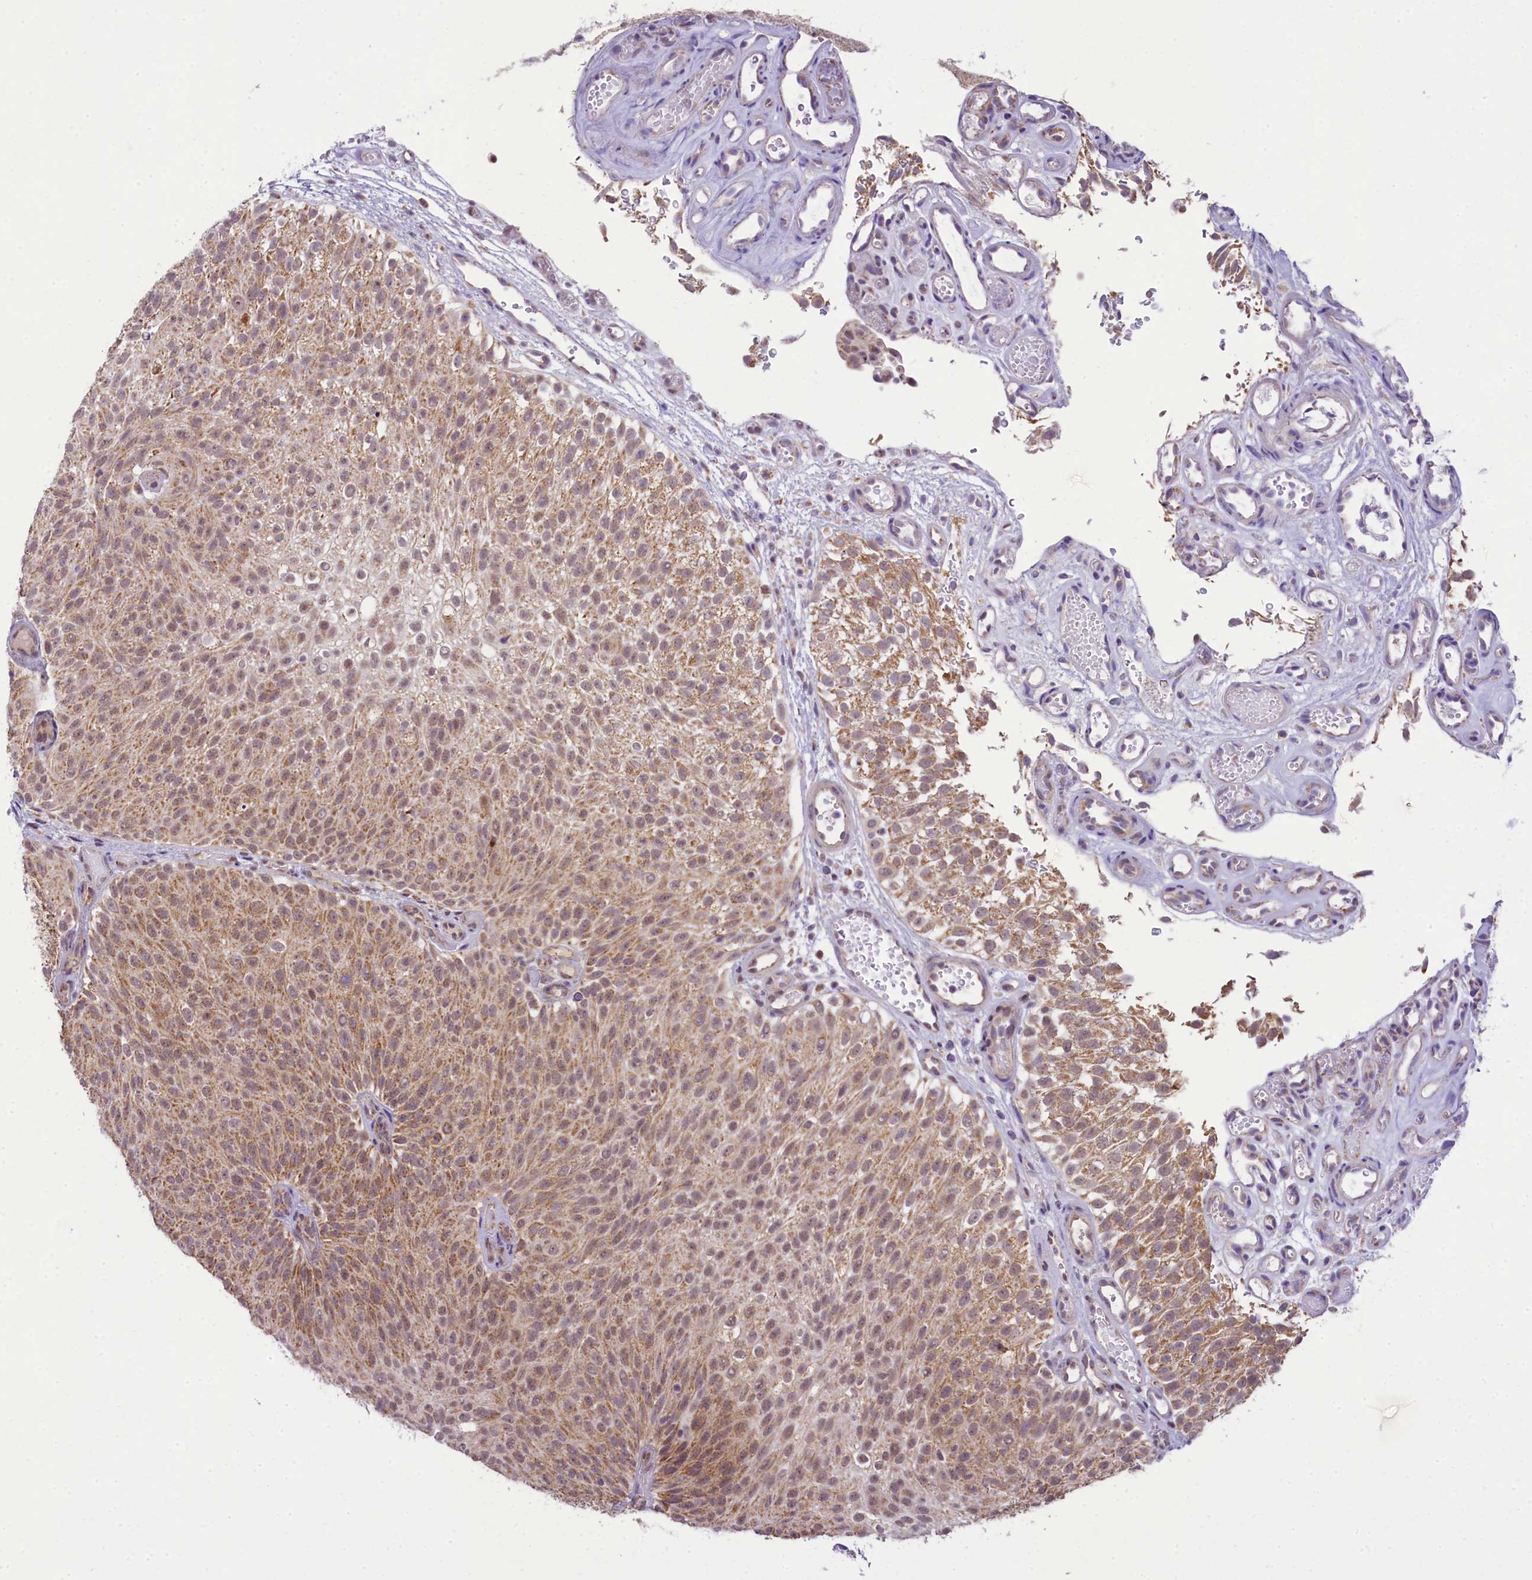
{"staining": {"intensity": "moderate", "quantity": ">75%", "location": "cytoplasmic/membranous,nuclear"}, "tissue": "urothelial cancer", "cell_type": "Tumor cells", "image_type": "cancer", "snomed": [{"axis": "morphology", "description": "Urothelial carcinoma, Low grade"}, {"axis": "topography", "description": "Urinary bladder"}], "caption": "Protein staining exhibits moderate cytoplasmic/membranous and nuclear positivity in about >75% of tumor cells in low-grade urothelial carcinoma.", "gene": "PAF1", "patient": {"sex": "male", "age": 78}}